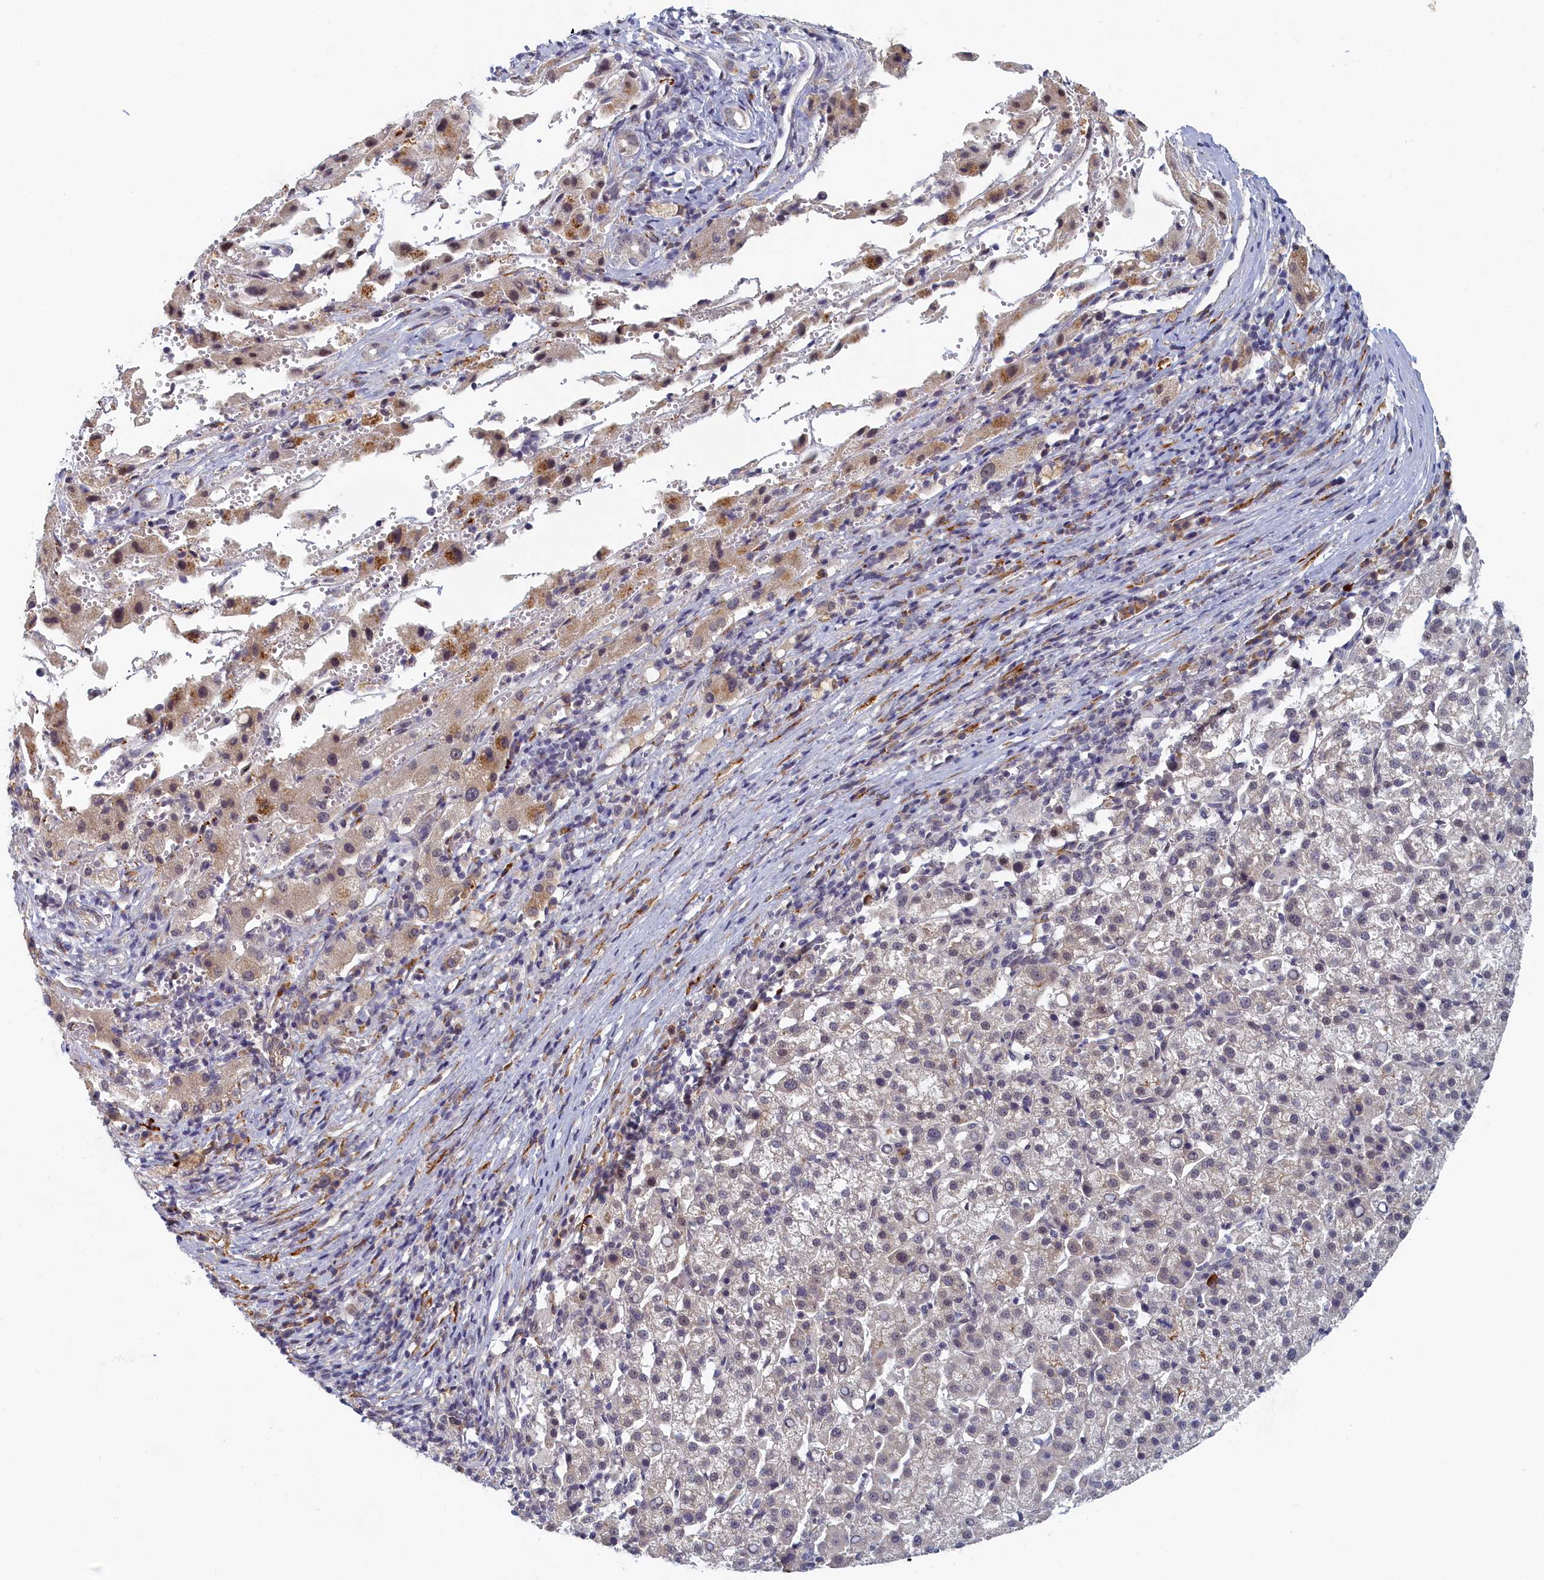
{"staining": {"intensity": "negative", "quantity": "none", "location": "none"}, "tissue": "liver cancer", "cell_type": "Tumor cells", "image_type": "cancer", "snomed": [{"axis": "morphology", "description": "Carcinoma, Hepatocellular, NOS"}, {"axis": "topography", "description": "Liver"}], "caption": "Liver cancer (hepatocellular carcinoma) stained for a protein using immunohistochemistry demonstrates no positivity tumor cells.", "gene": "DNAJC17", "patient": {"sex": "female", "age": 58}}